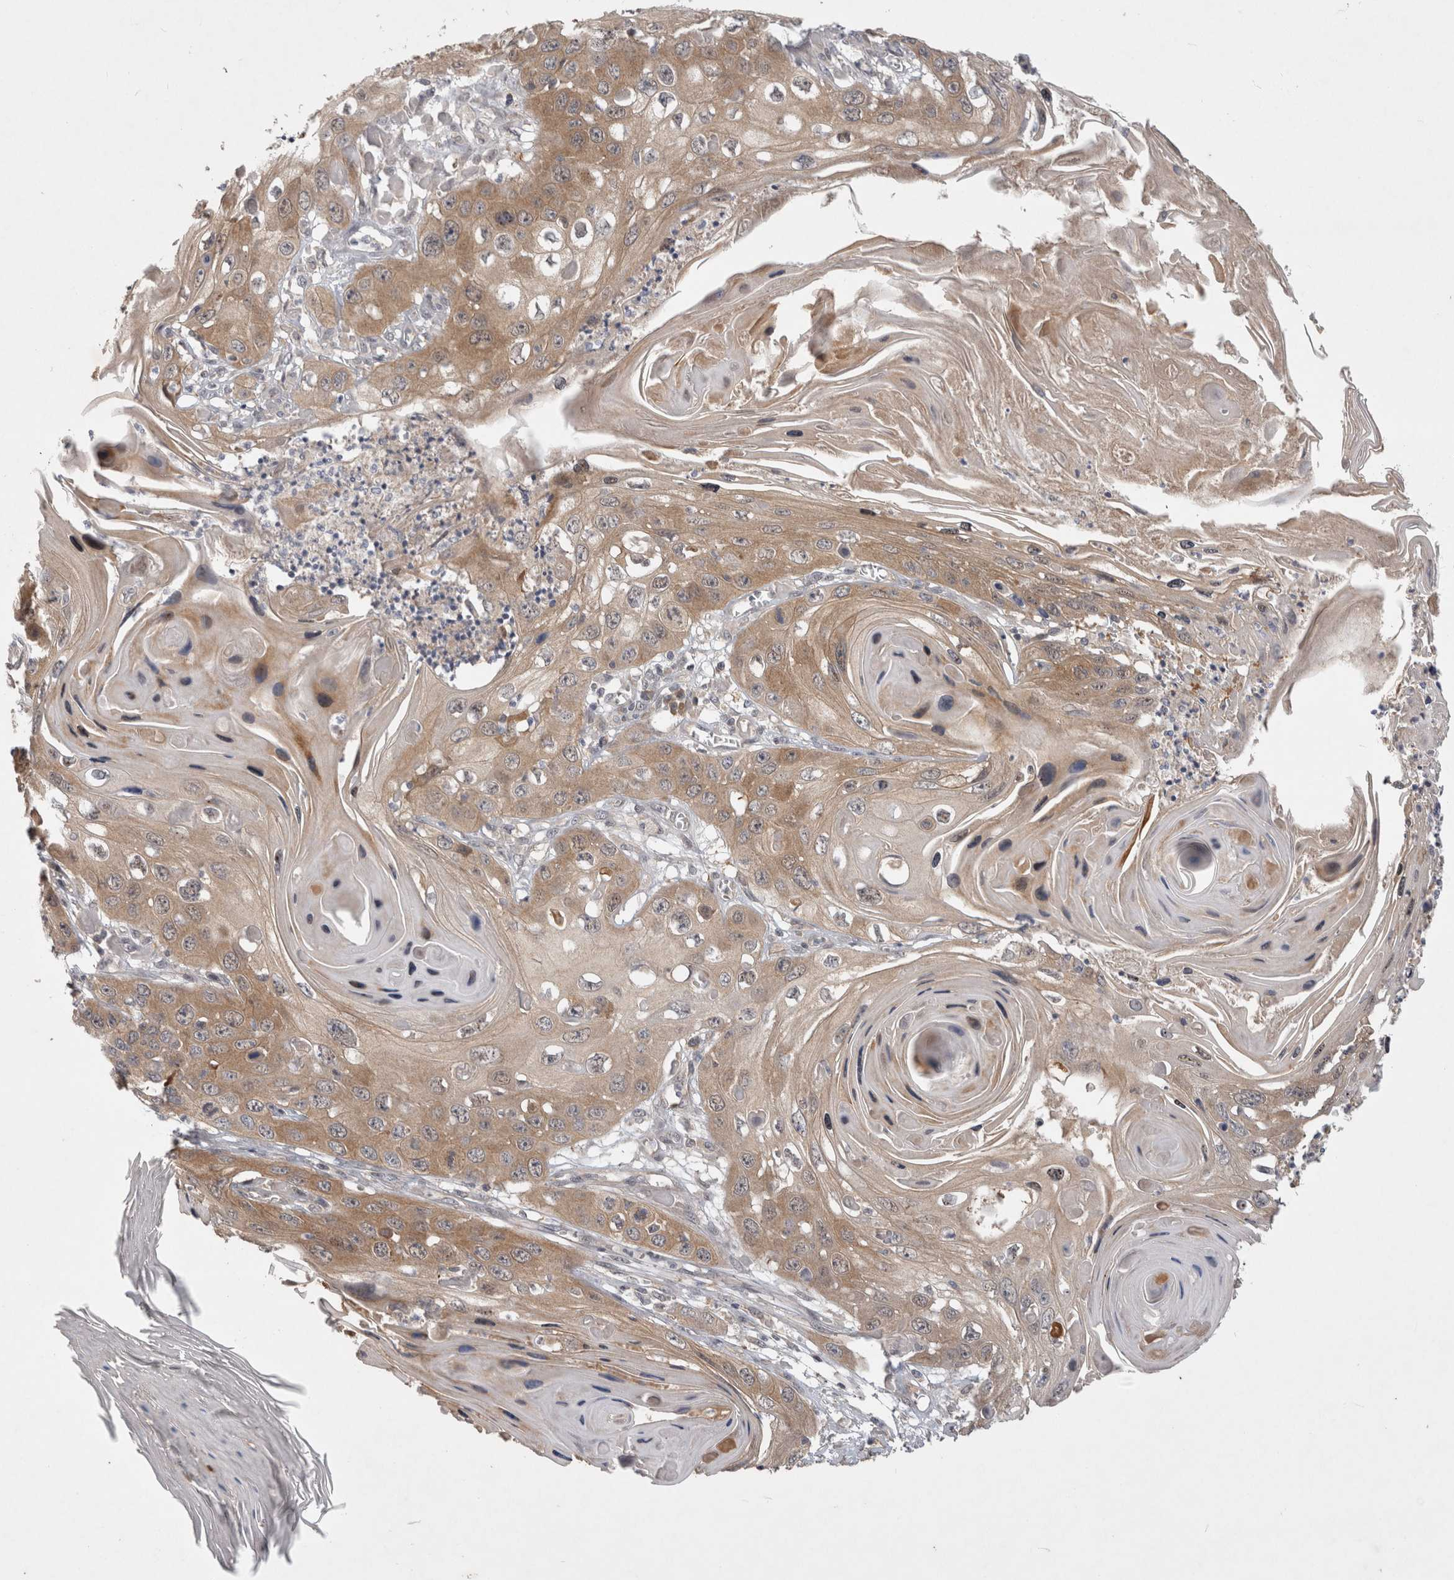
{"staining": {"intensity": "moderate", "quantity": ">75%", "location": "cytoplasmic/membranous"}, "tissue": "skin cancer", "cell_type": "Tumor cells", "image_type": "cancer", "snomed": [{"axis": "morphology", "description": "Squamous cell carcinoma, NOS"}, {"axis": "topography", "description": "Skin"}], "caption": "Moderate cytoplasmic/membranous protein staining is identified in approximately >75% of tumor cells in skin cancer (squamous cell carcinoma). (brown staining indicates protein expression, while blue staining denotes nuclei).", "gene": "CERS3", "patient": {"sex": "male", "age": 55}}